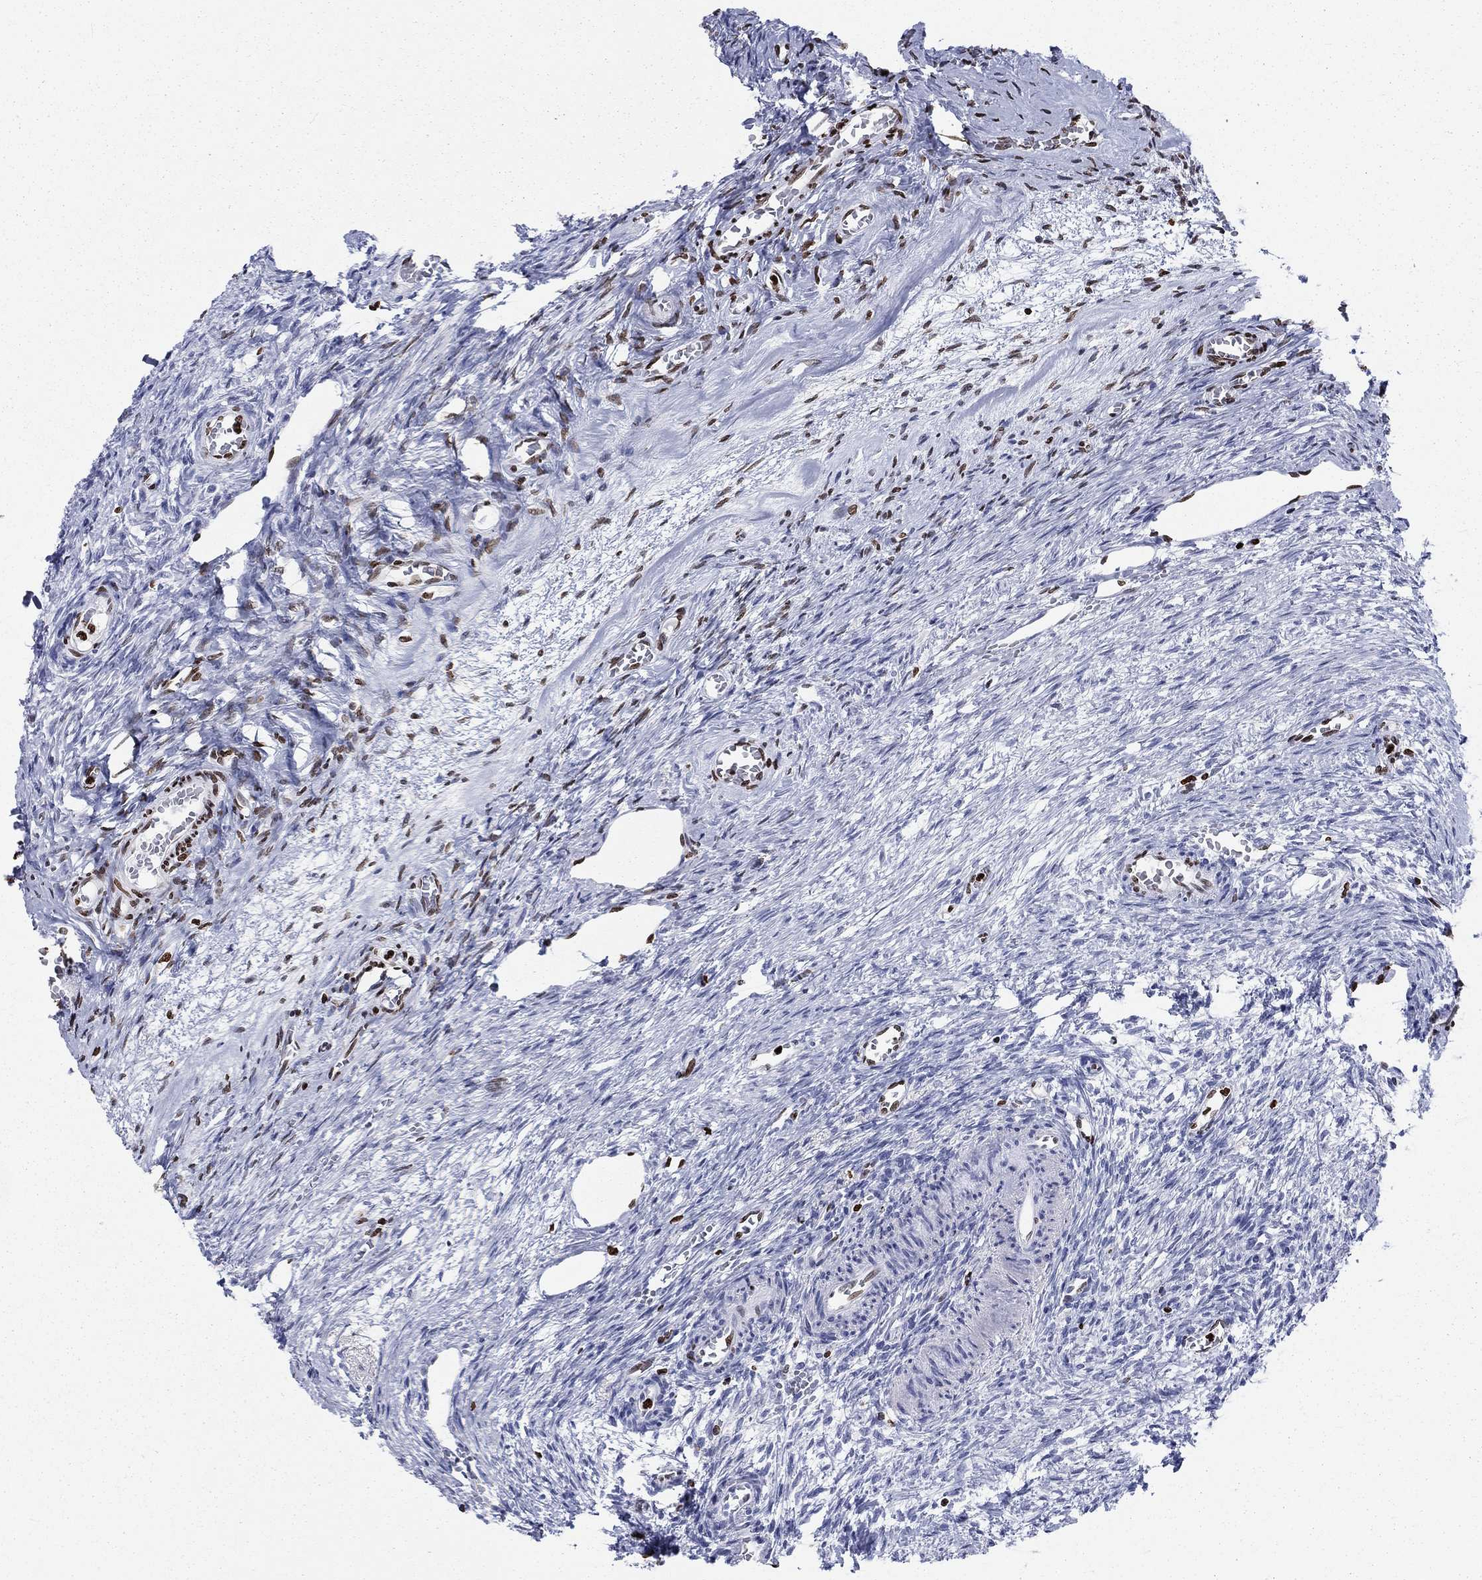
{"staining": {"intensity": "moderate", "quantity": "<25%", "location": "nuclear"}, "tissue": "ovary", "cell_type": "Follicle cells", "image_type": "normal", "snomed": [{"axis": "morphology", "description": "Normal tissue, NOS"}, {"axis": "topography", "description": "Ovary"}], "caption": "Immunohistochemical staining of unremarkable ovary reveals moderate nuclear protein positivity in approximately <25% of follicle cells.", "gene": "H1", "patient": {"sex": "female", "age": 39}}